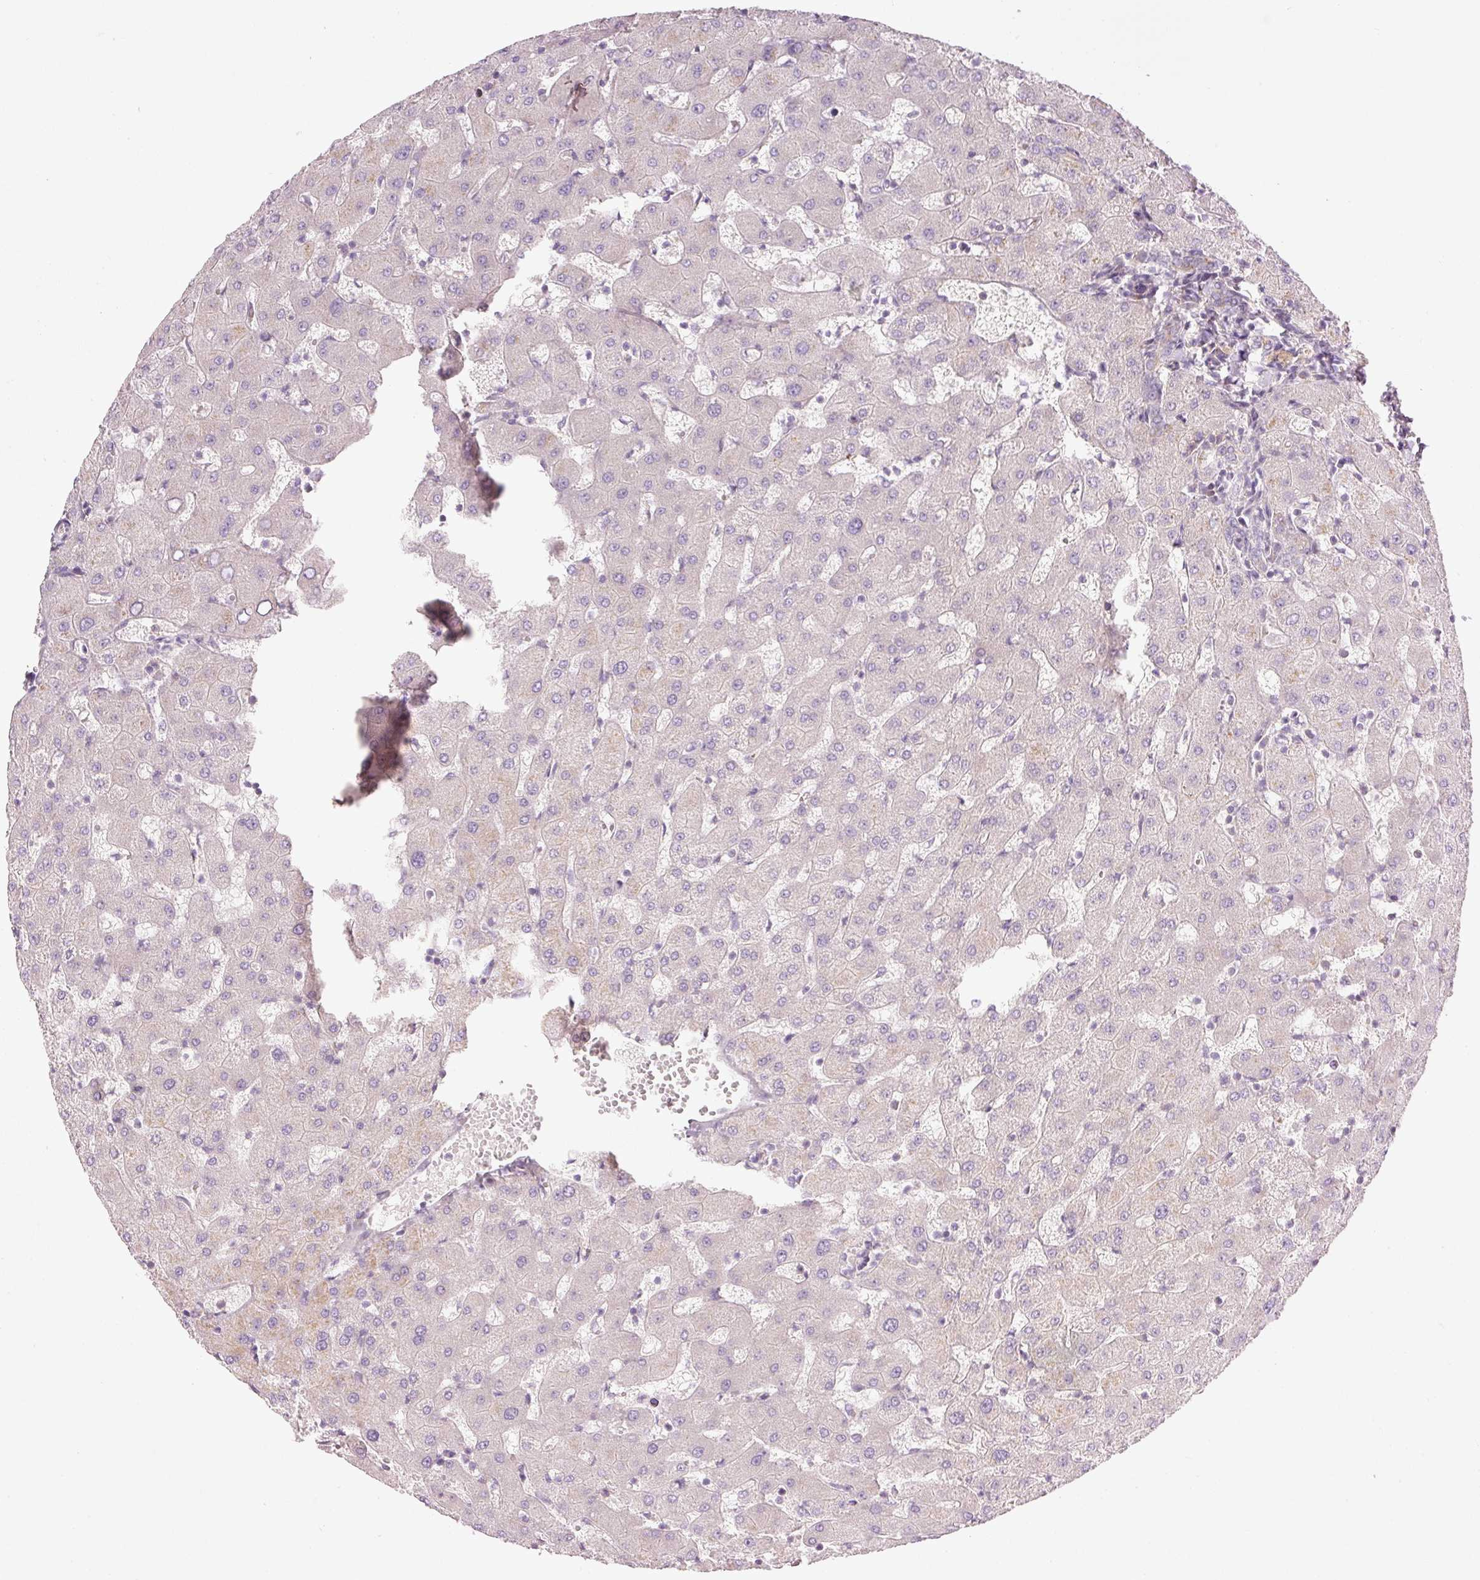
{"staining": {"intensity": "weak", "quantity": "25%-75%", "location": "cytoplasmic/membranous"}, "tissue": "liver", "cell_type": "Cholangiocytes", "image_type": "normal", "snomed": [{"axis": "morphology", "description": "Normal tissue, NOS"}, {"axis": "topography", "description": "Liver"}], "caption": "The micrograph exhibits immunohistochemical staining of unremarkable liver. There is weak cytoplasmic/membranous staining is identified in about 25%-75% of cholangiocytes.", "gene": "MZT2A", "patient": {"sex": "female", "age": 63}}